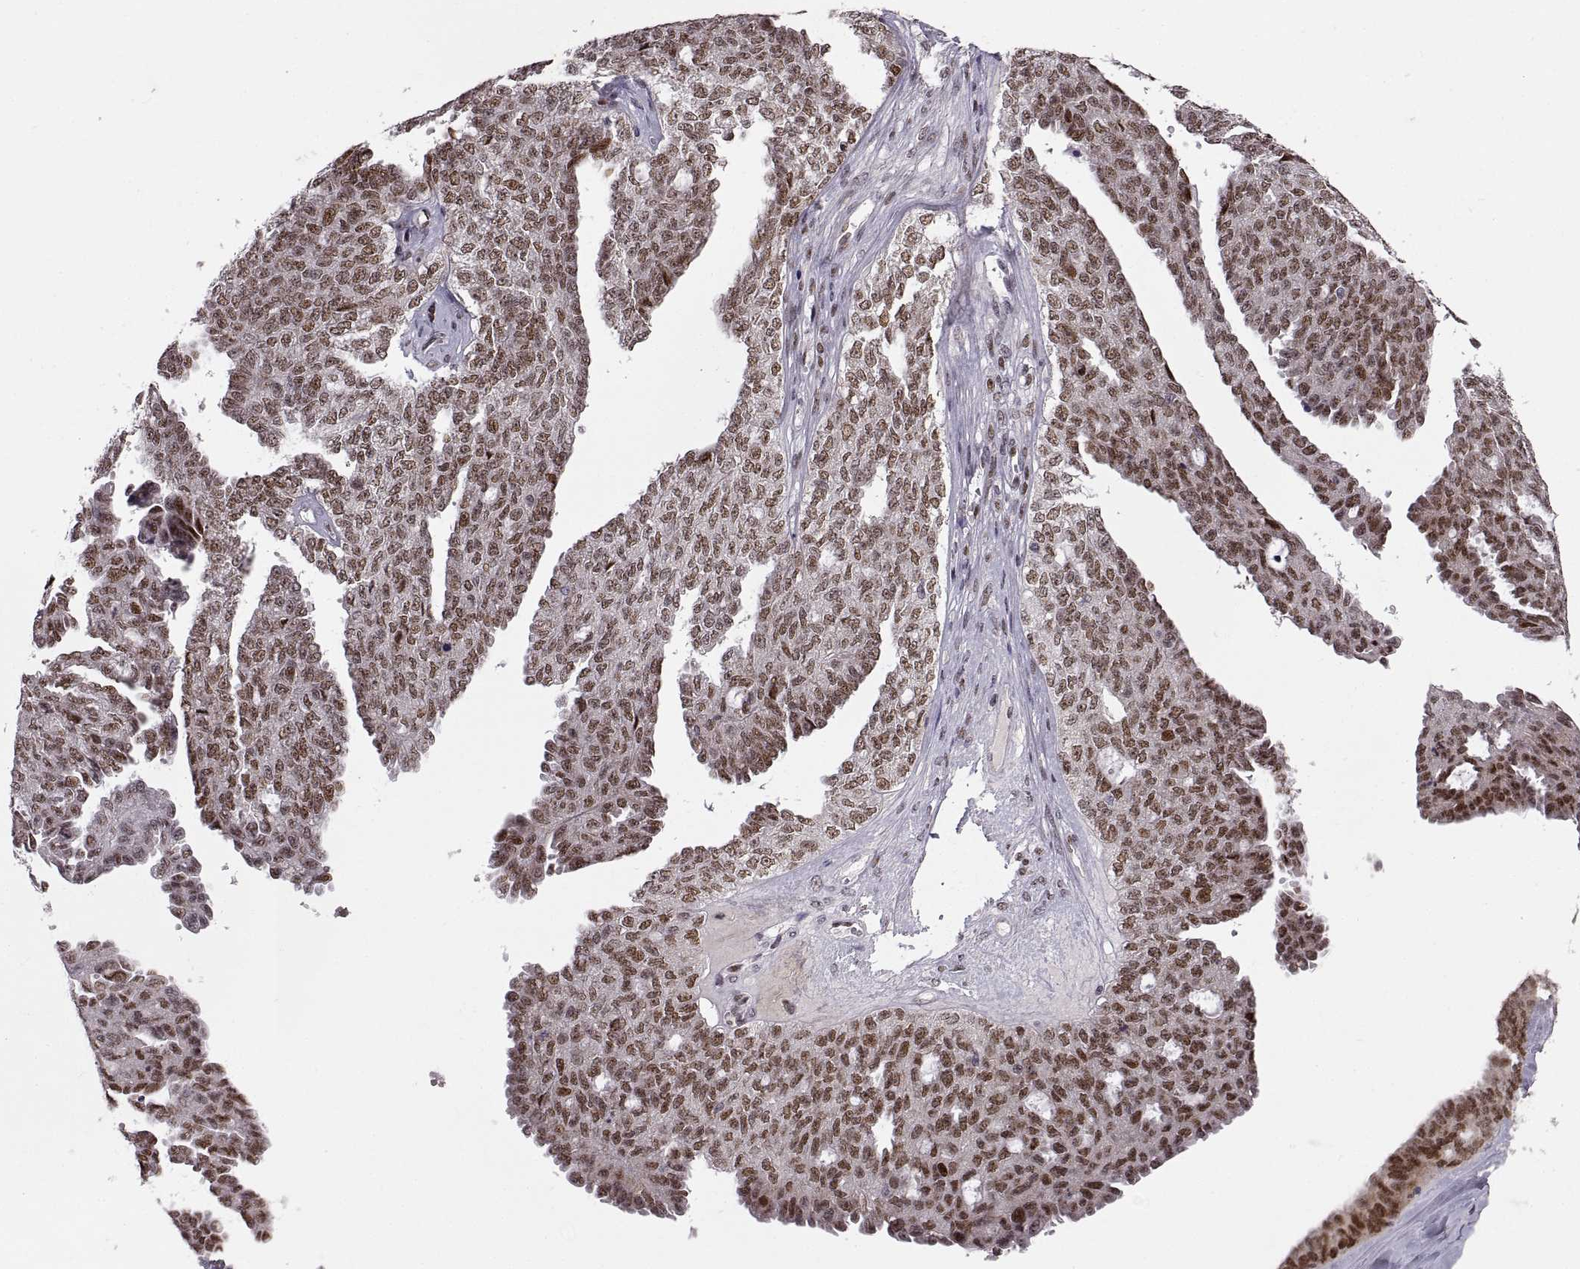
{"staining": {"intensity": "moderate", "quantity": ">75%", "location": "nuclear"}, "tissue": "ovarian cancer", "cell_type": "Tumor cells", "image_type": "cancer", "snomed": [{"axis": "morphology", "description": "Cystadenocarcinoma, serous, NOS"}, {"axis": "topography", "description": "Ovary"}], "caption": "DAB immunohistochemical staining of serous cystadenocarcinoma (ovarian) shows moderate nuclear protein positivity in approximately >75% of tumor cells.", "gene": "SNAI1", "patient": {"sex": "female", "age": 71}}